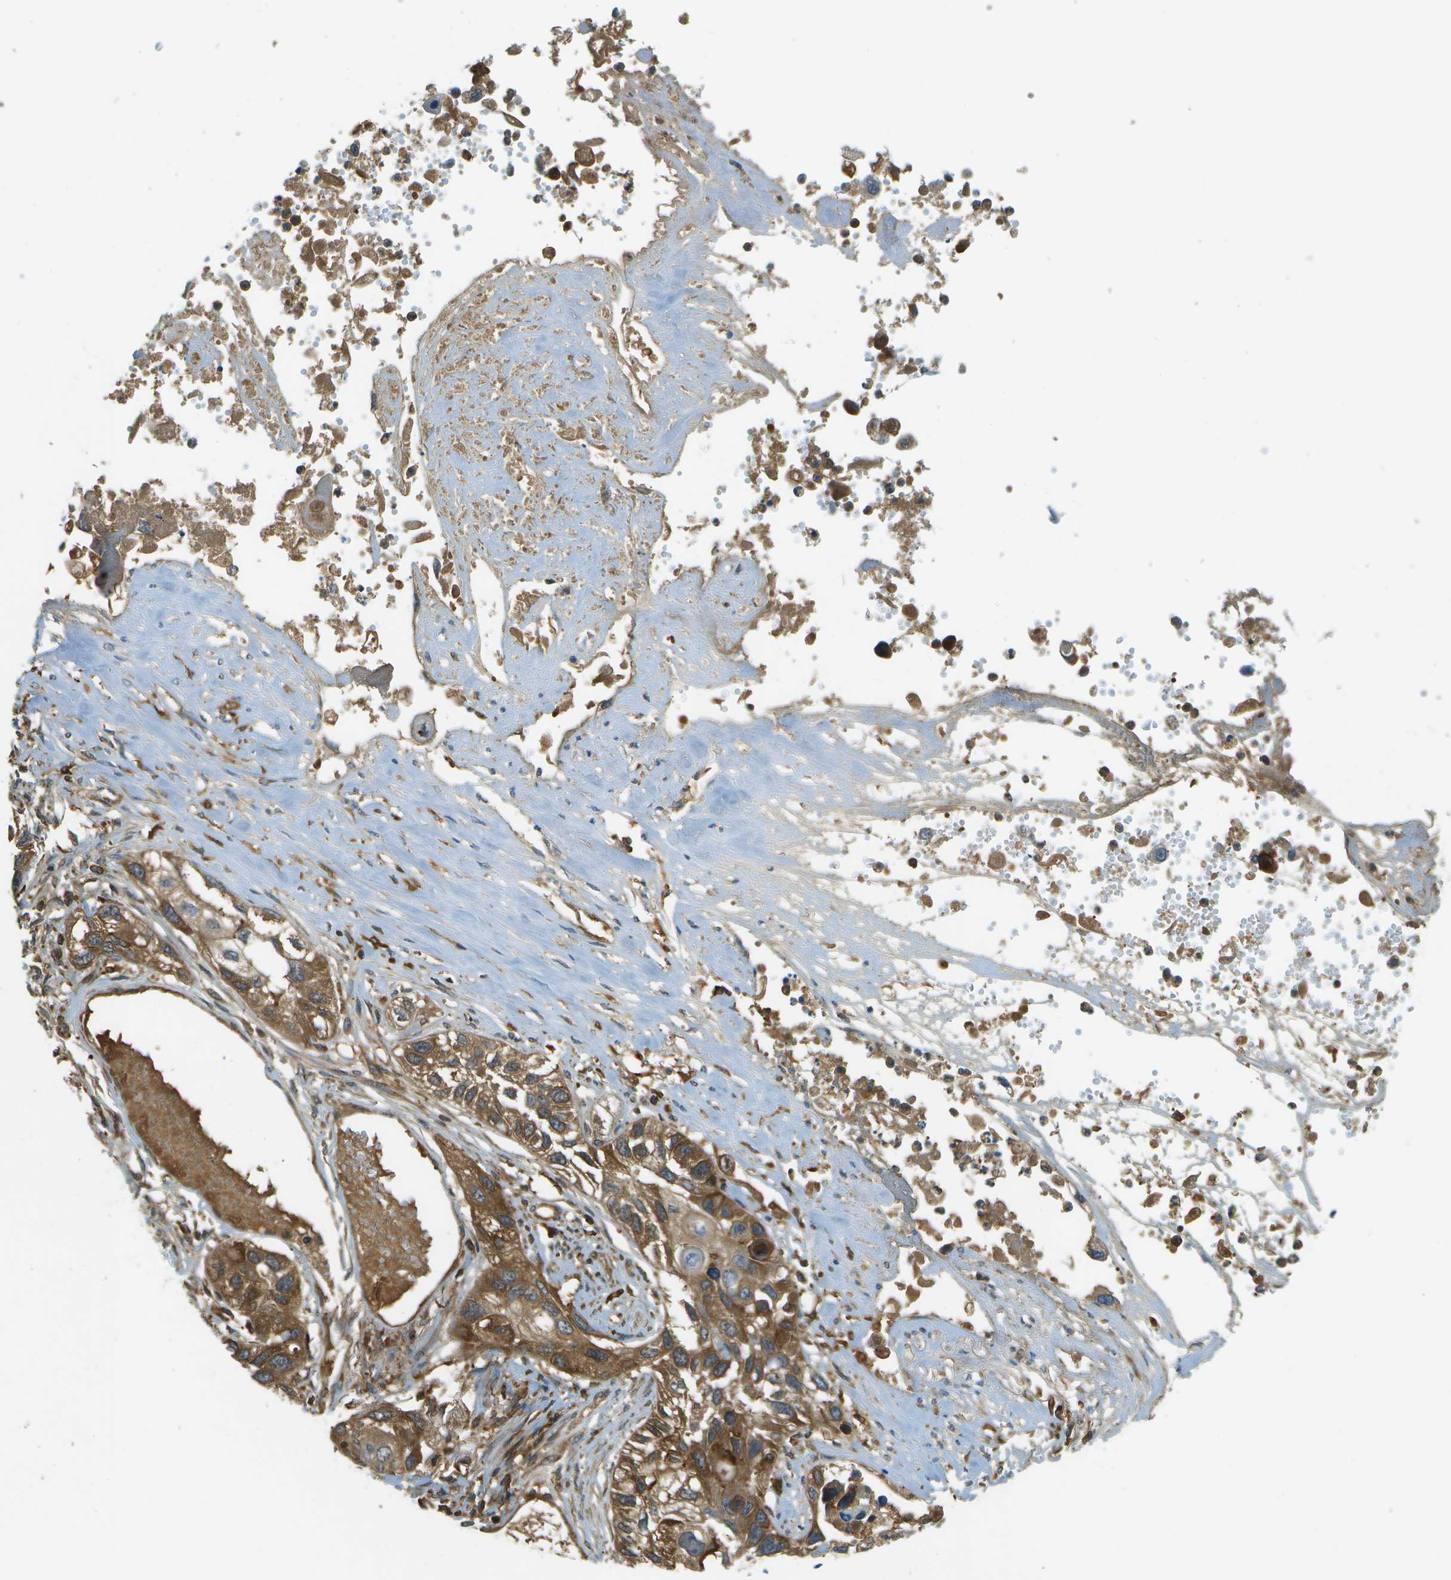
{"staining": {"intensity": "moderate", "quantity": ">75%", "location": "cytoplasmic/membranous"}, "tissue": "lung cancer", "cell_type": "Tumor cells", "image_type": "cancer", "snomed": [{"axis": "morphology", "description": "Squamous cell carcinoma, NOS"}, {"axis": "topography", "description": "Lung"}], "caption": "Brown immunohistochemical staining in lung cancer displays moderate cytoplasmic/membranous staining in approximately >75% of tumor cells.", "gene": "TMTC1", "patient": {"sex": "male", "age": 71}}